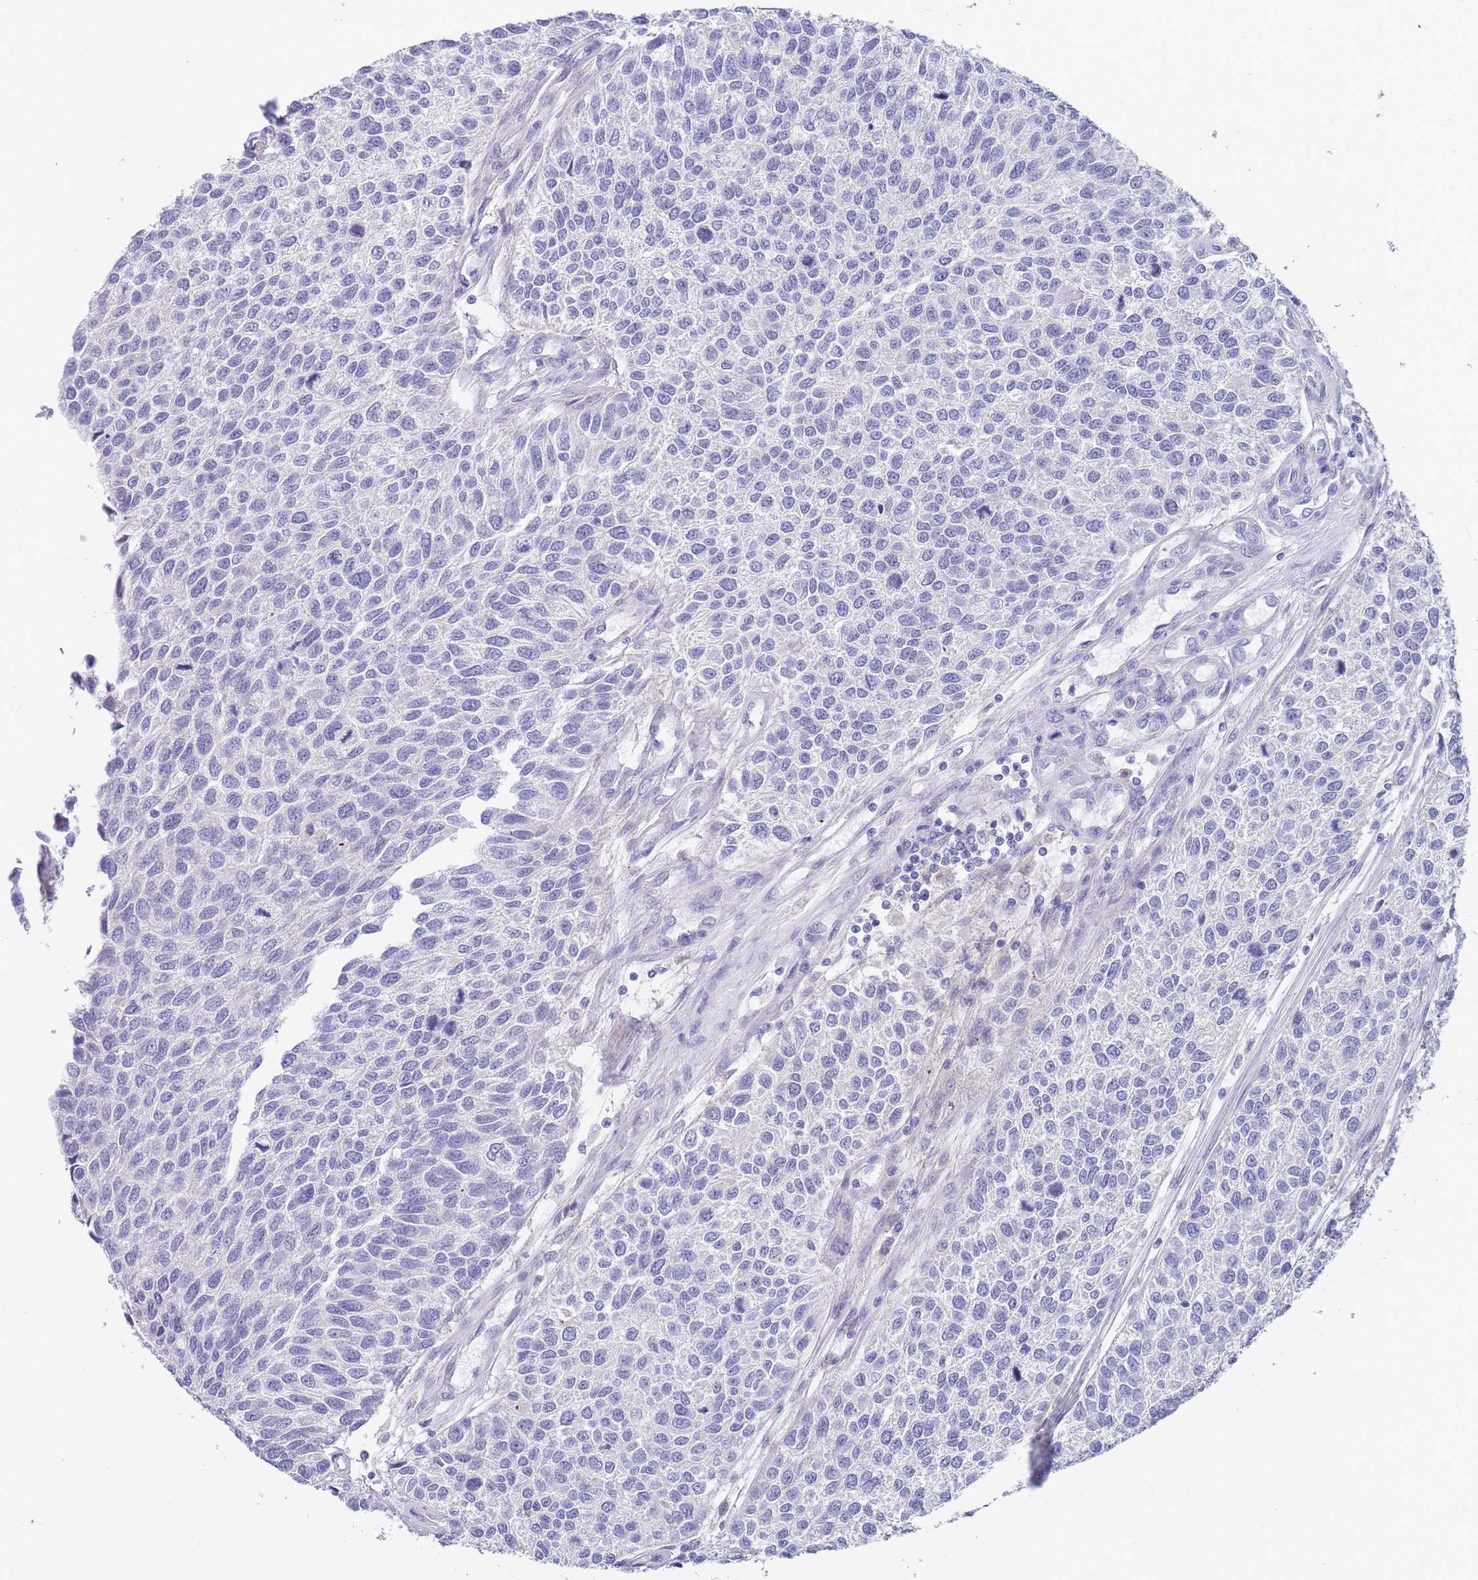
{"staining": {"intensity": "negative", "quantity": "none", "location": "none"}, "tissue": "urothelial cancer", "cell_type": "Tumor cells", "image_type": "cancer", "snomed": [{"axis": "morphology", "description": "Urothelial carcinoma, NOS"}, {"axis": "topography", "description": "Urinary bladder"}], "caption": "High power microscopy photomicrograph of an IHC histopathology image of urothelial cancer, revealing no significant positivity in tumor cells.", "gene": "TYW1", "patient": {"sex": "male", "age": 55}}